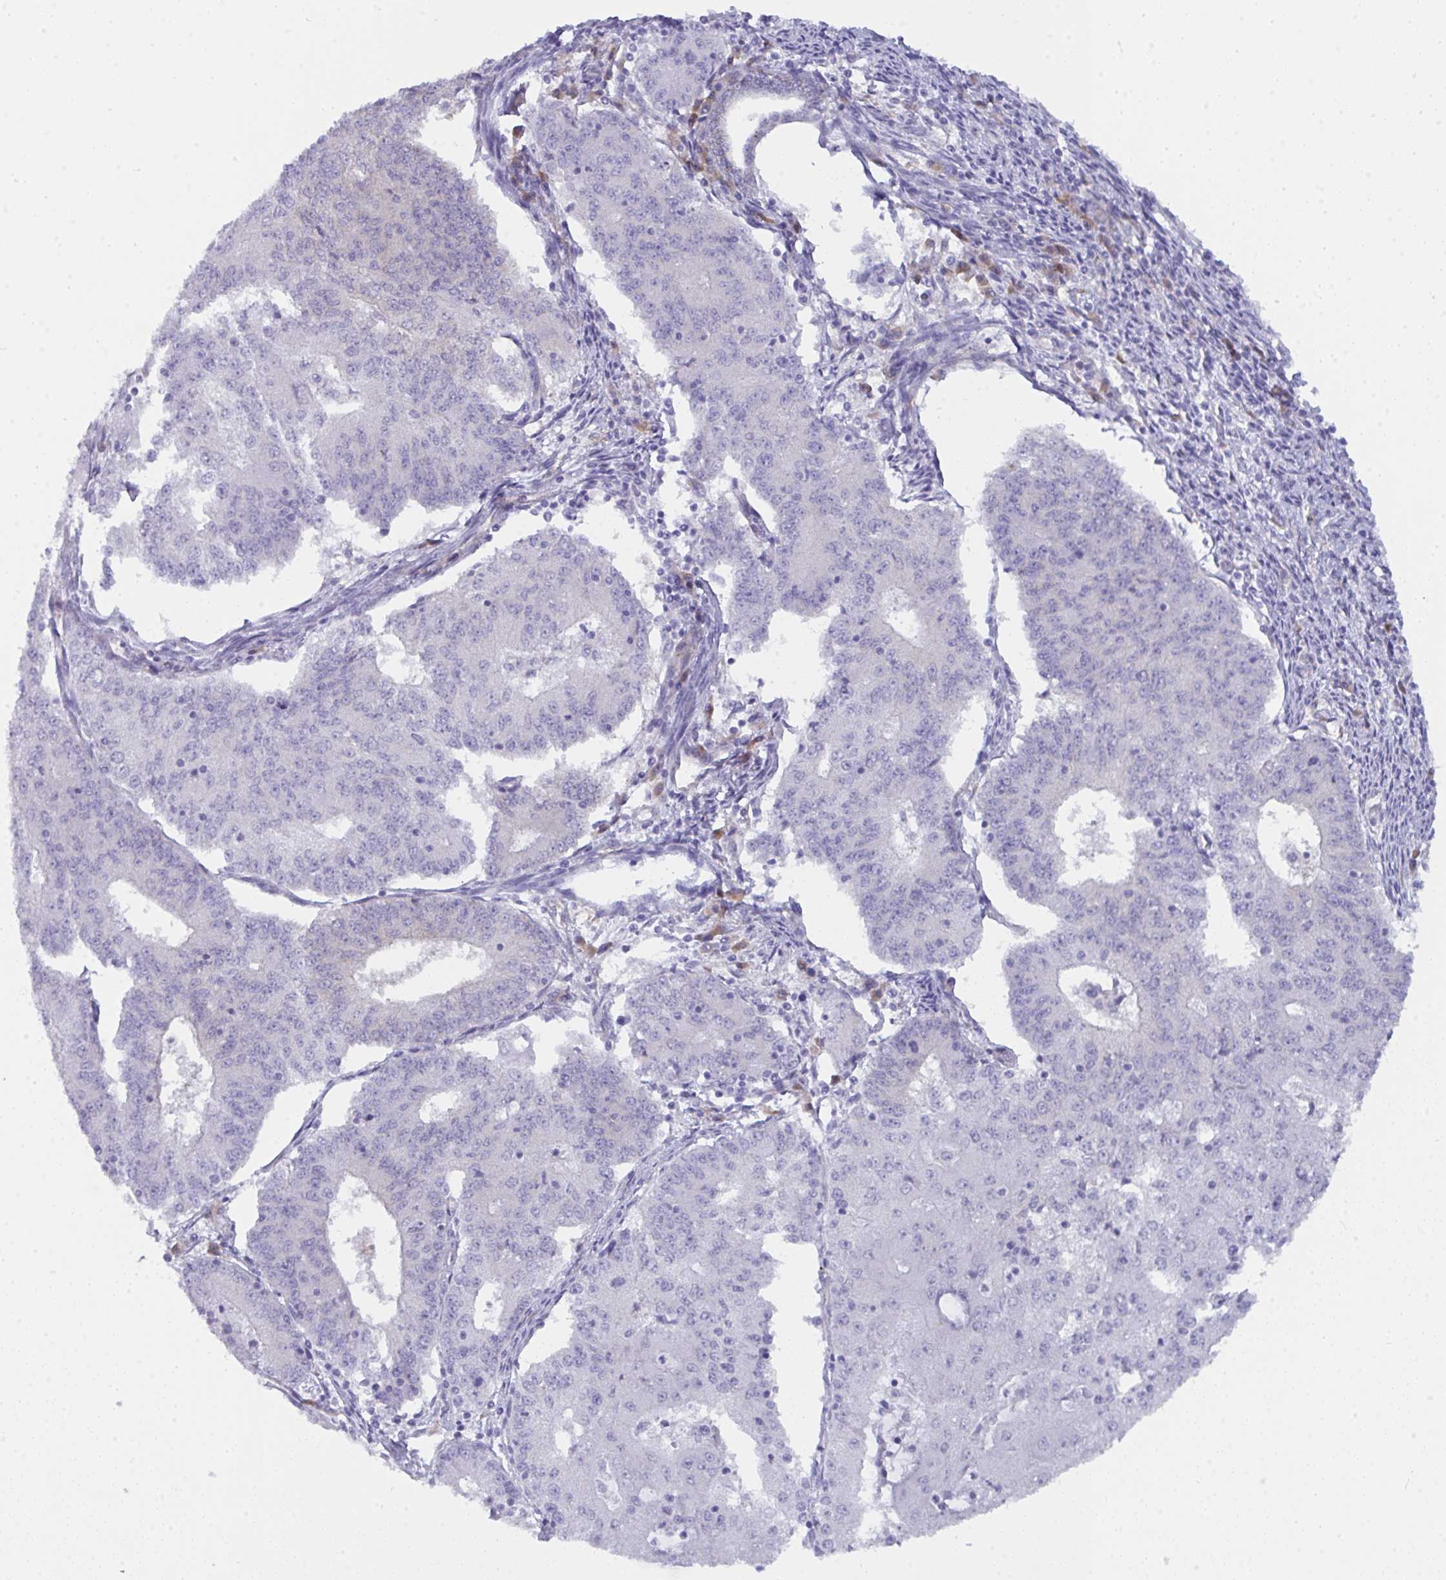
{"staining": {"intensity": "negative", "quantity": "none", "location": "none"}, "tissue": "endometrial cancer", "cell_type": "Tumor cells", "image_type": "cancer", "snomed": [{"axis": "morphology", "description": "Adenocarcinoma, NOS"}, {"axis": "topography", "description": "Endometrium"}], "caption": "Endometrial cancer stained for a protein using immunohistochemistry exhibits no positivity tumor cells.", "gene": "GAB1", "patient": {"sex": "female", "age": 56}}